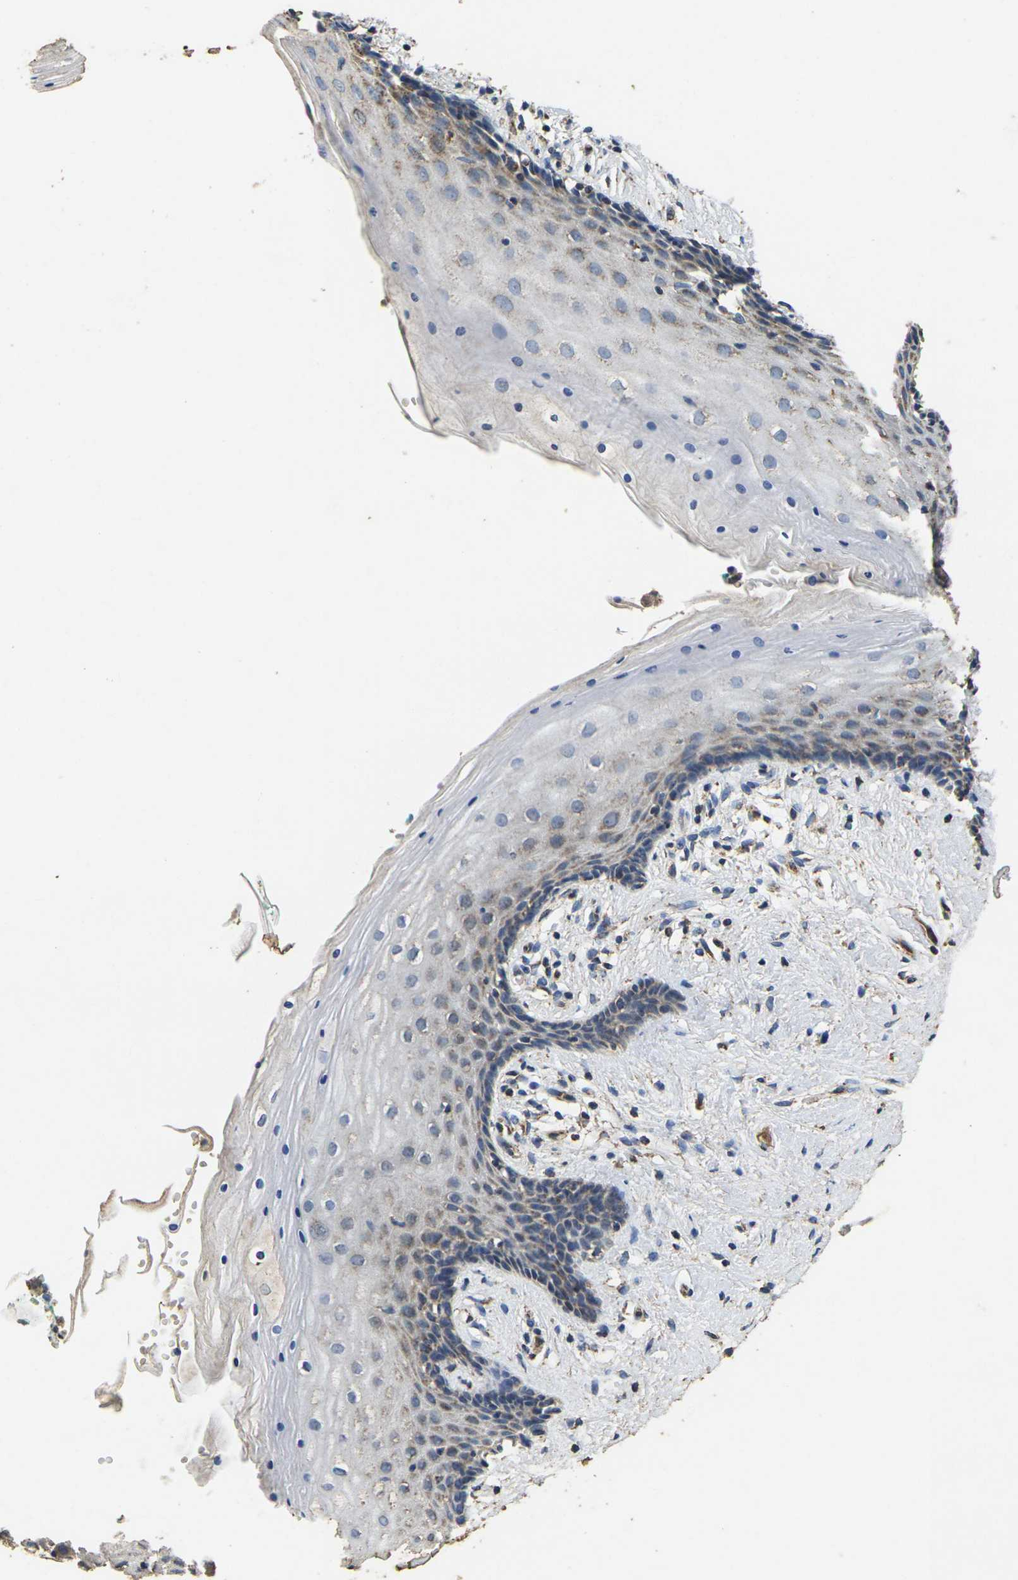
{"staining": {"intensity": "moderate", "quantity": "<25%", "location": "cytoplasmic/membranous"}, "tissue": "vagina", "cell_type": "Squamous epithelial cells", "image_type": "normal", "snomed": [{"axis": "morphology", "description": "Normal tissue, NOS"}, {"axis": "topography", "description": "Vagina"}], "caption": "Moderate cytoplasmic/membranous staining for a protein is present in about <25% of squamous epithelial cells of benign vagina using immunohistochemistry (IHC).", "gene": "MAPK11", "patient": {"sex": "female", "age": 44}}